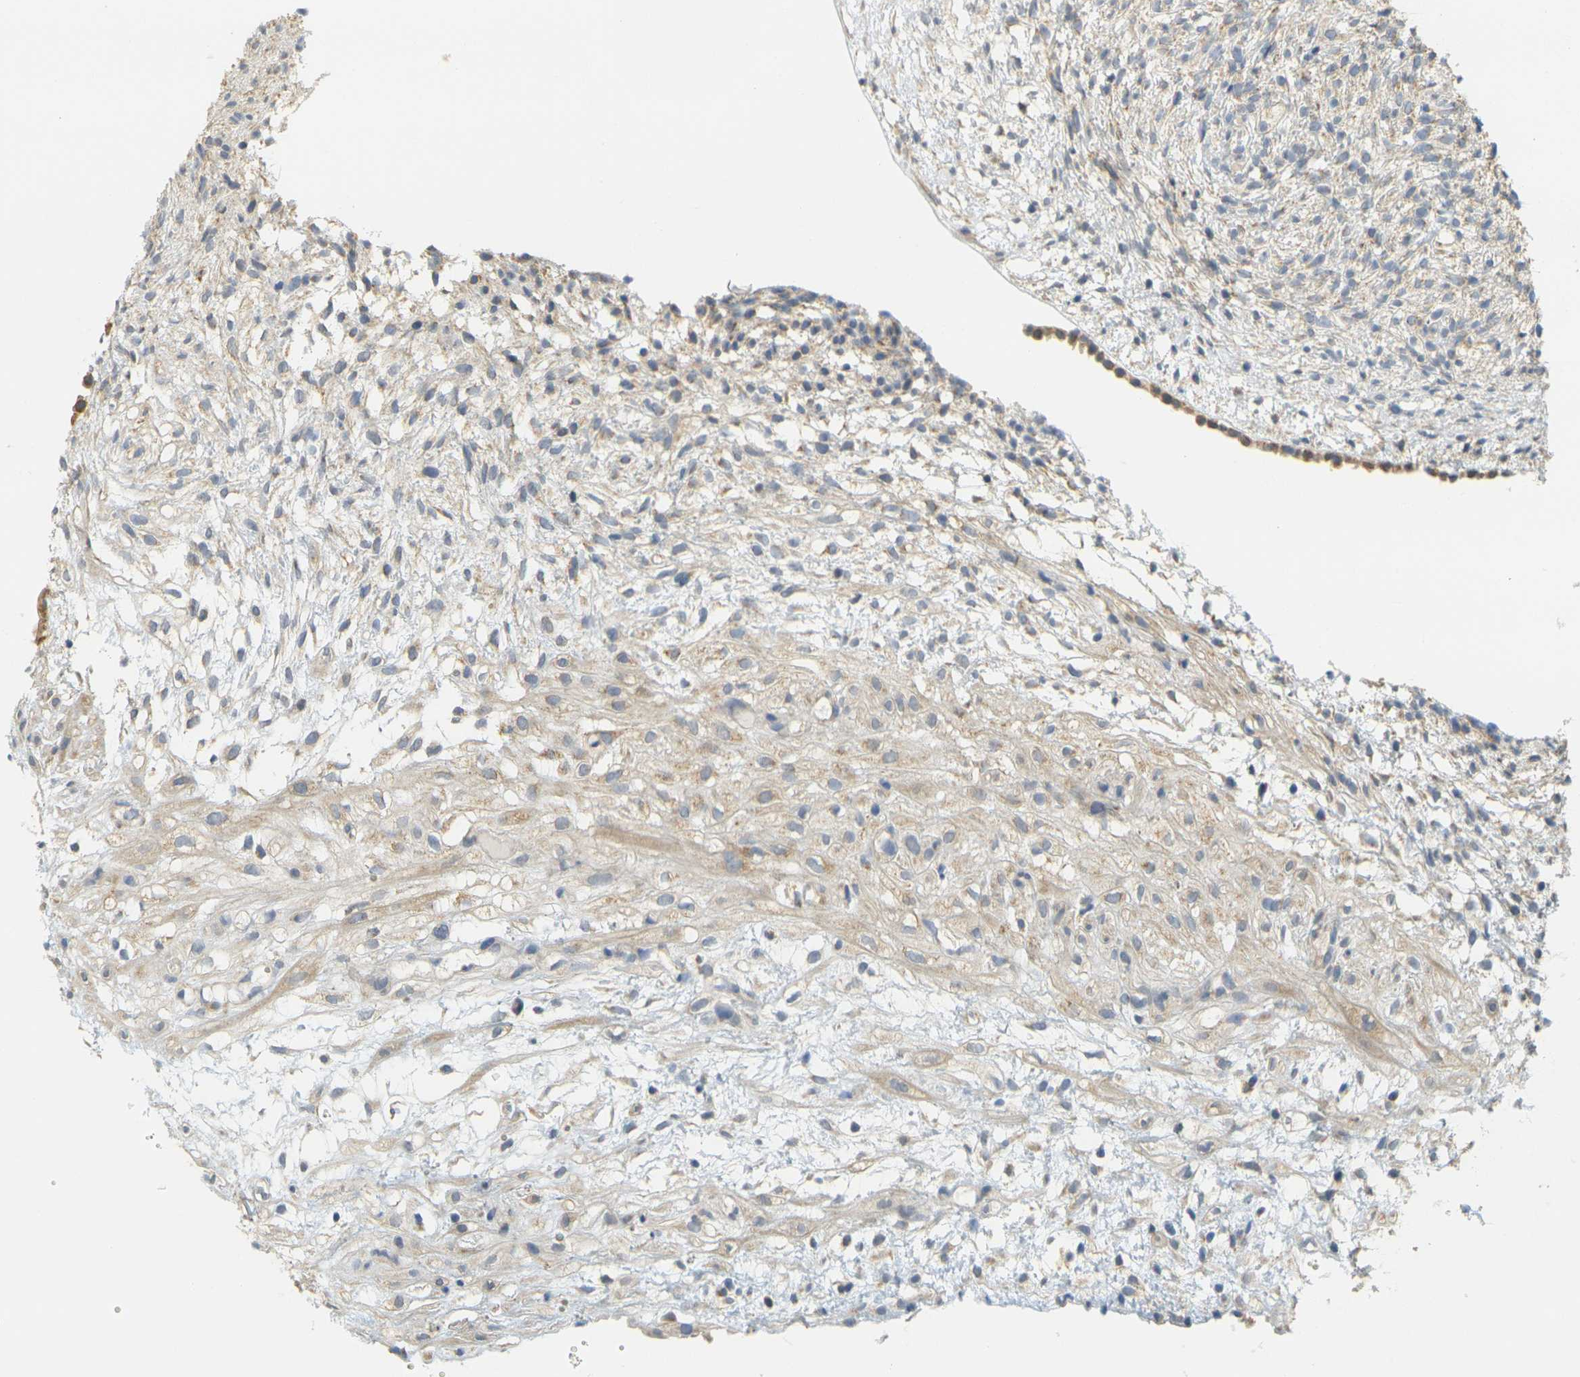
{"staining": {"intensity": "weak", "quantity": "25%-75%", "location": "cytoplasmic/membranous"}, "tissue": "ovary", "cell_type": "Ovarian stroma cells", "image_type": "normal", "snomed": [{"axis": "morphology", "description": "Normal tissue, NOS"}, {"axis": "morphology", "description": "Cyst, NOS"}, {"axis": "topography", "description": "Ovary"}], "caption": "Protein staining by immunohistochemistry reveals weak cytoplasmic/membranous expression in about 25%-75% of ovarian stroma cells in unremarkable ovary.", "gene": "GDAP1", "patient": {"sex": "female", "age": 18}}